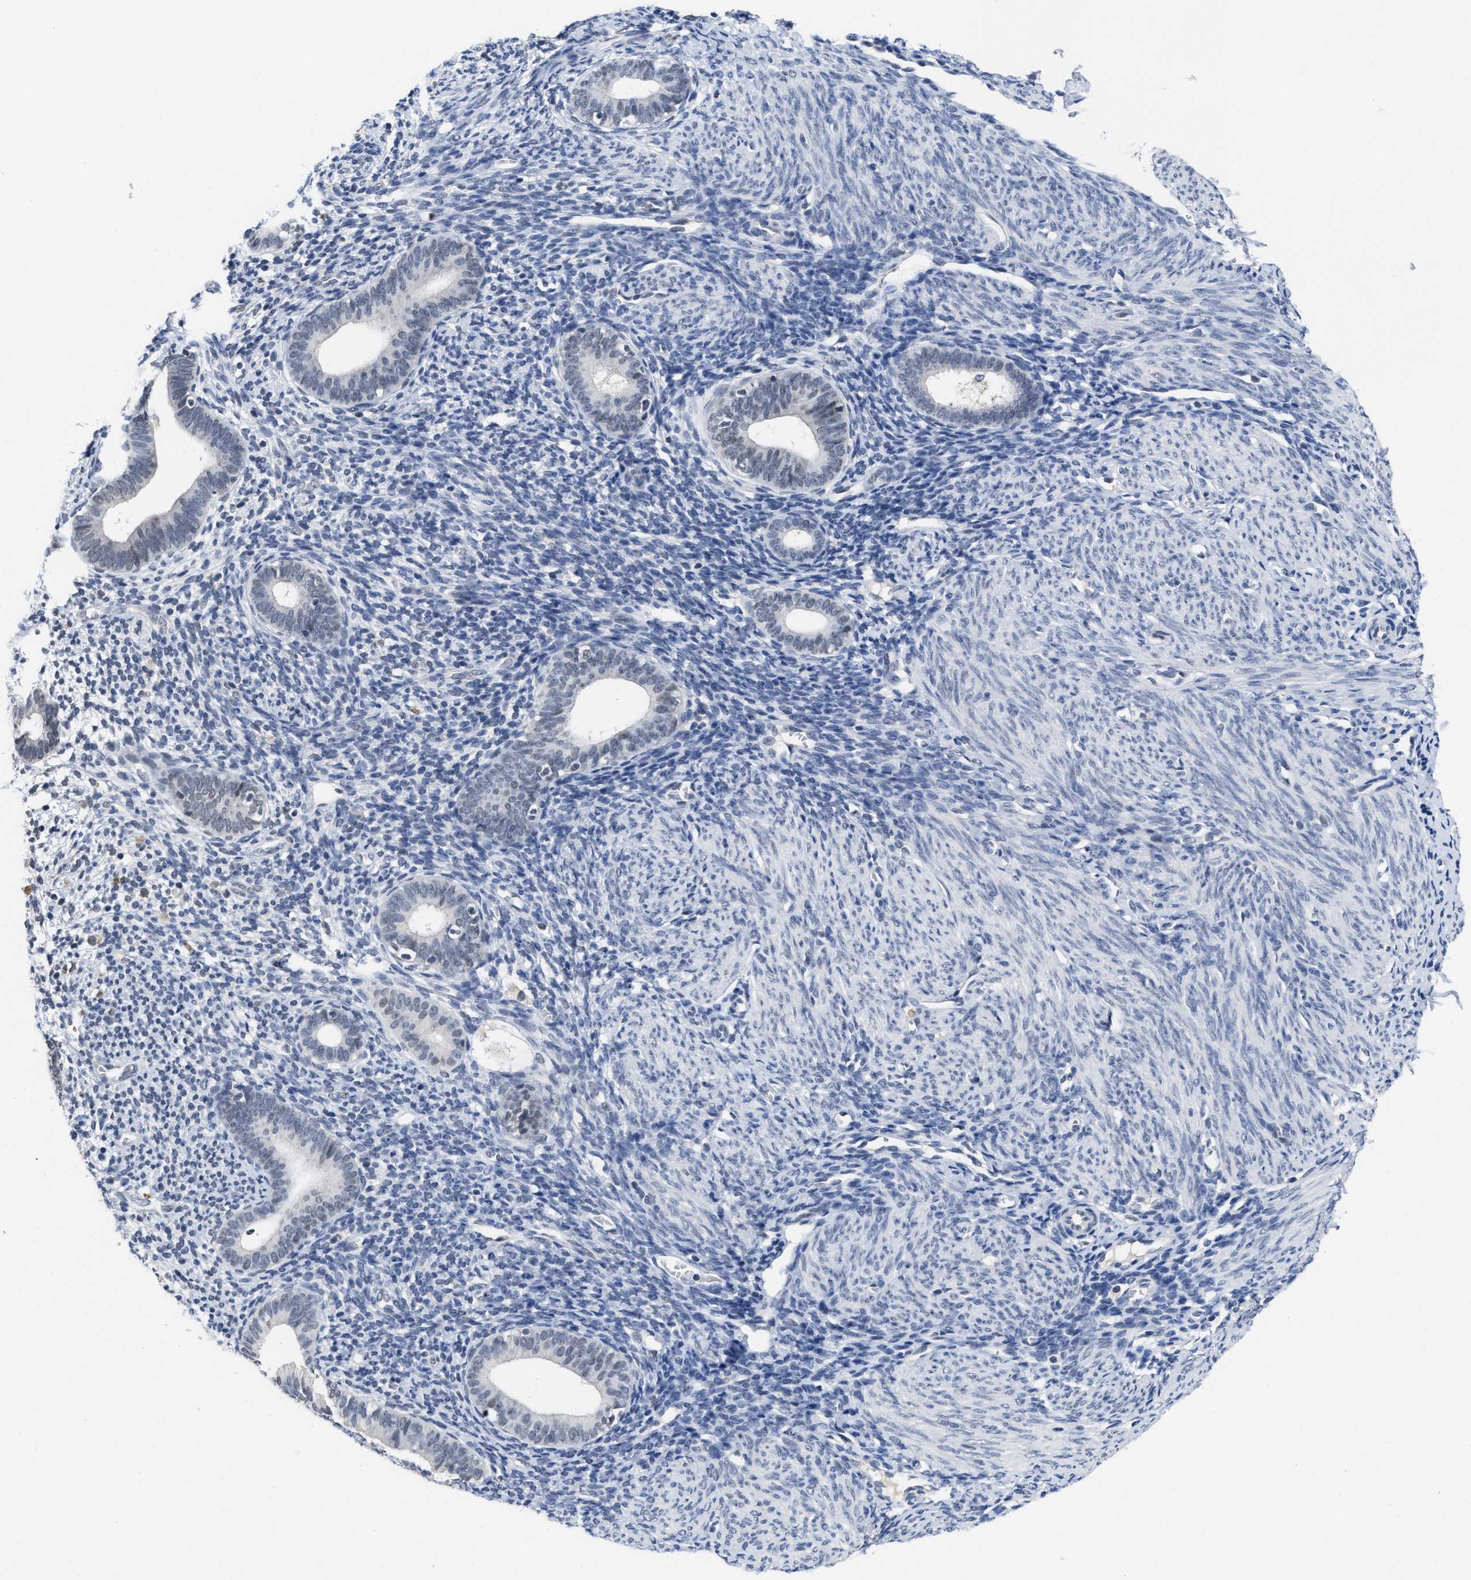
{"staining": {"intensity": "weak", "quantity": "<25%", "location": "nuclear"}, "tissue": "endometrium", "cell_type": "Cells in endometrial stroma", "image_type": "normal", "snomed": [{"axis": "morphology", "description": "Normal tissue, NOS"}, {"axis": "morphology", "description": "Adenocarcinoma, NOS"}, {"axis": "topography", "description": "Endometrium"}], "caption": "Image shows no protein positivity in cells in endometrial stroma of benign endometrium.", "gene": "GGNBP2", "patient": {"sex": "female", "age": 57}}